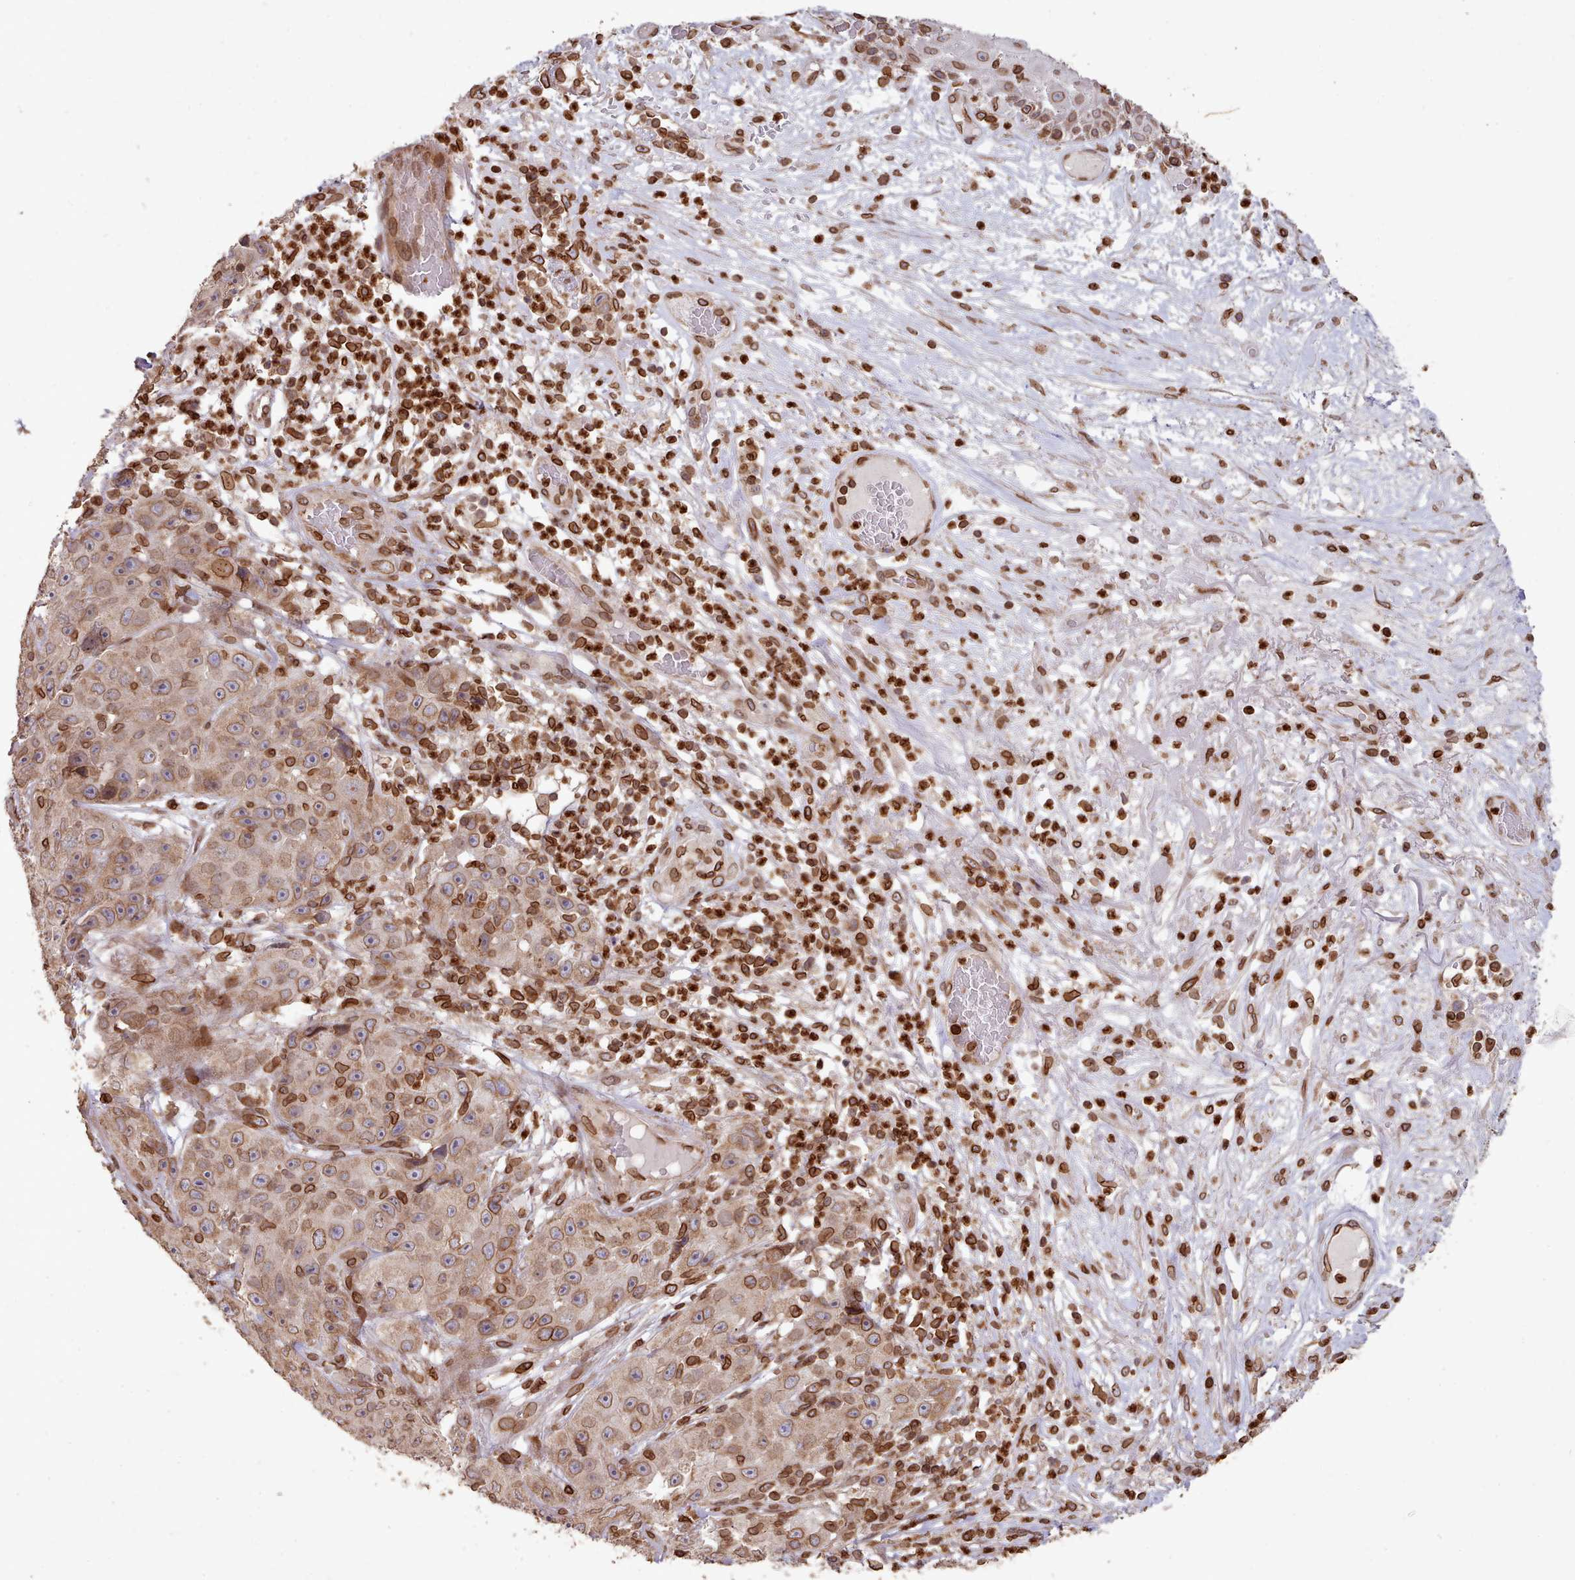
{"staining": {"intensity": "moderate", "quantity": ">75%", "location": "cytoplasmic/membranous,nuclear"}, "tissue": "skin cancer", "cell_type": "Tumor cells", "image_type": "cancer", "snomed": [{"axis": "morphology", "description": "Squamous cell carcinoma, NOS"}, {"axis": "topography", "description": "Skin"}], "caption": "A brown stain shows moderate cytoplasmic/membranous and nuclear expression of a protein in skin cancer tumor cells.", "gene": "TOR1AIP1", "patient": {"sex": "female", "age": 87}}